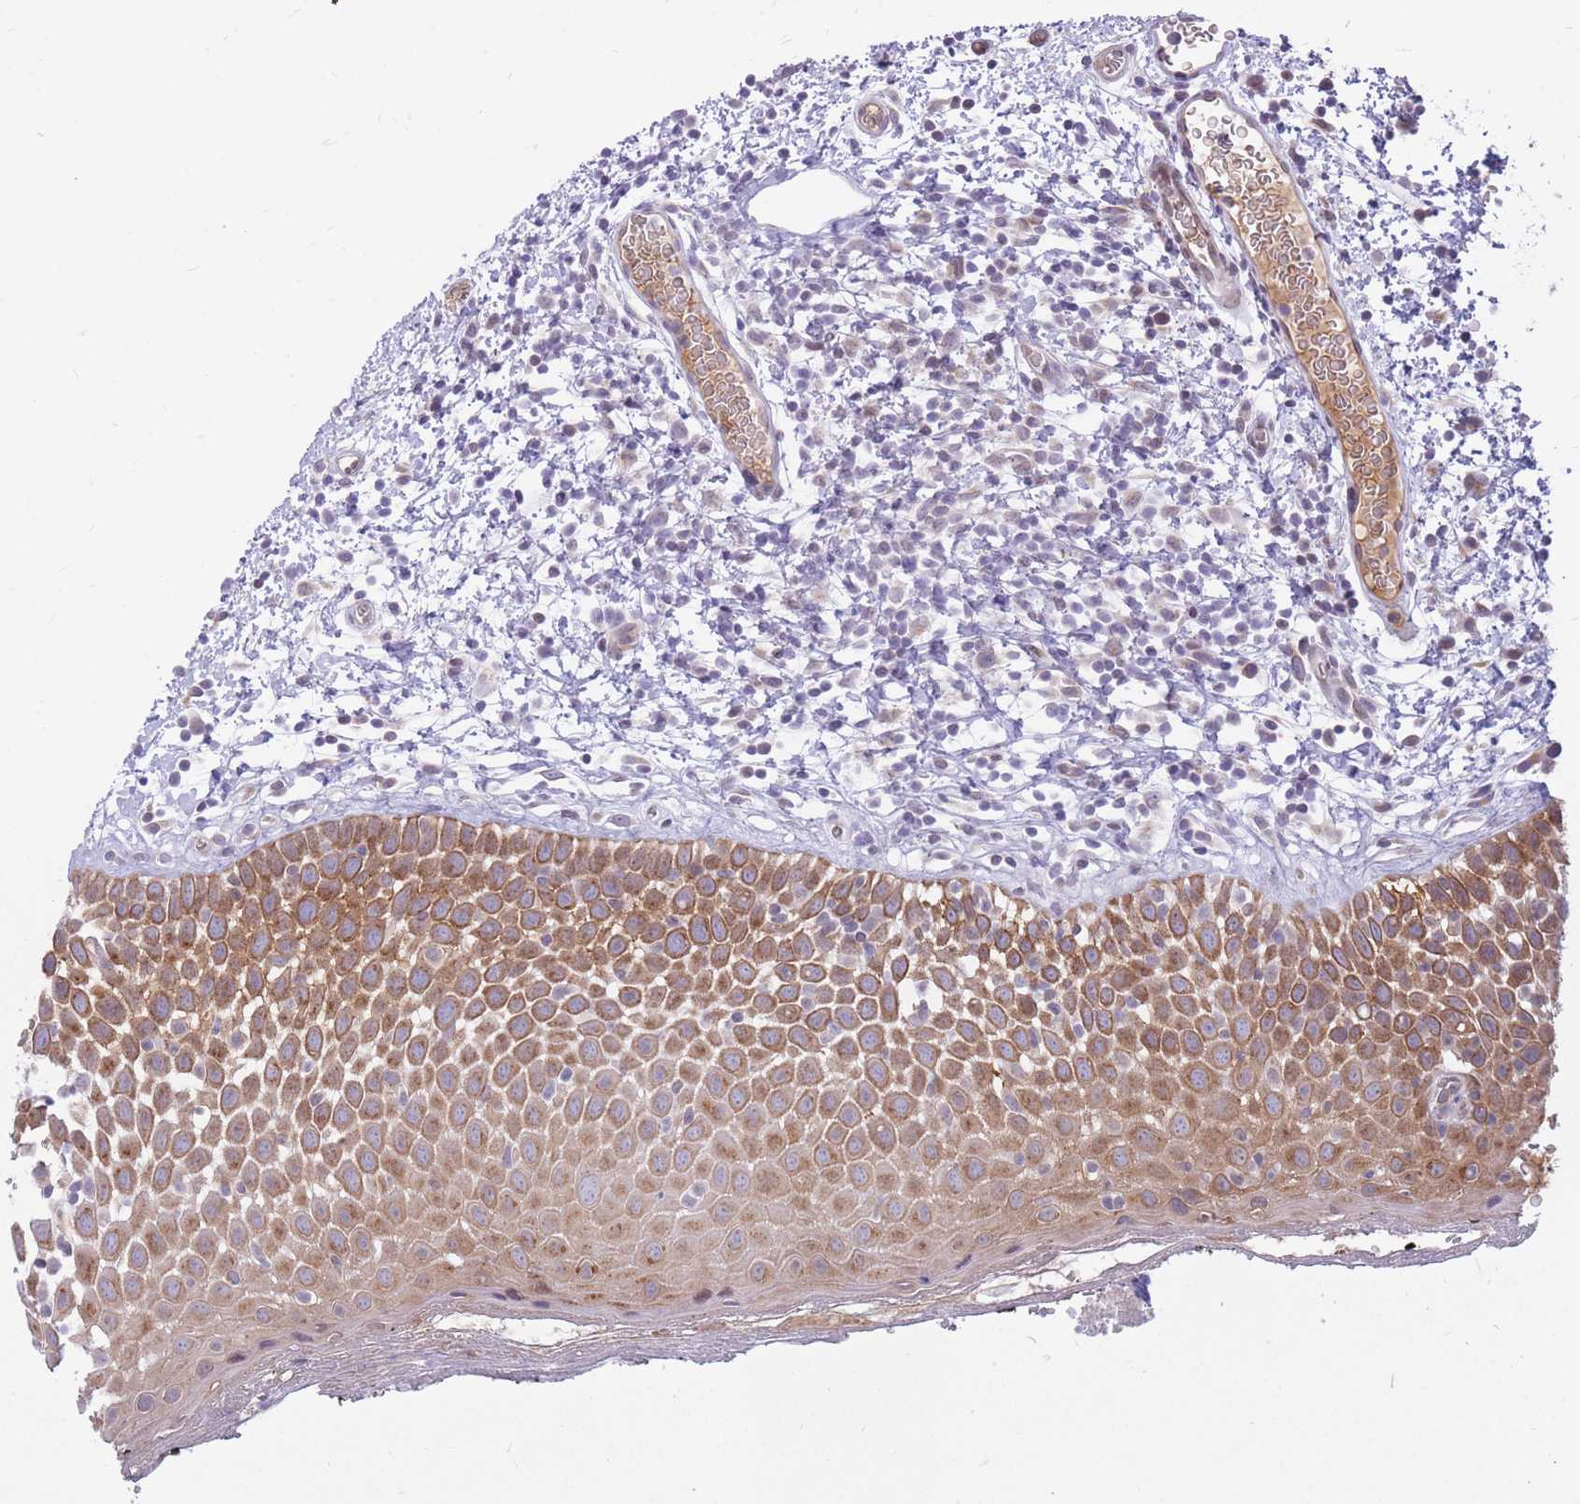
{"staining": {"intensity": "moderate", "quantity": ">75%", "location": "cytoplasmic/membranous"}, "tissue": "oral mucosa", "cell_type": "Squamous epithelial cells", "image_type": "normal", "snomed": [{"axis": "morphology", "description": "Normal tissue, NOS"}, {"axis": "morphology", "description": "Squamous cell carcinoma, NOS"}, {"axis": "topography", "description": "Oral tissue"}, {"axis": "topography", "description": "Tounge, NOS"}, {"axis": "topography", "description": "Head-Neck"}], "caption": "IHC of normal human oral mucosa demonstrates medium levels of moderate cytoplasmic/membranous expression in about >75% of squamous epithelial cells. (DAB IHC, brown staining for protein, blue staining for nuclei).", "gene": "HOOK2", "patient": {"sex": "male", "age": 76}}